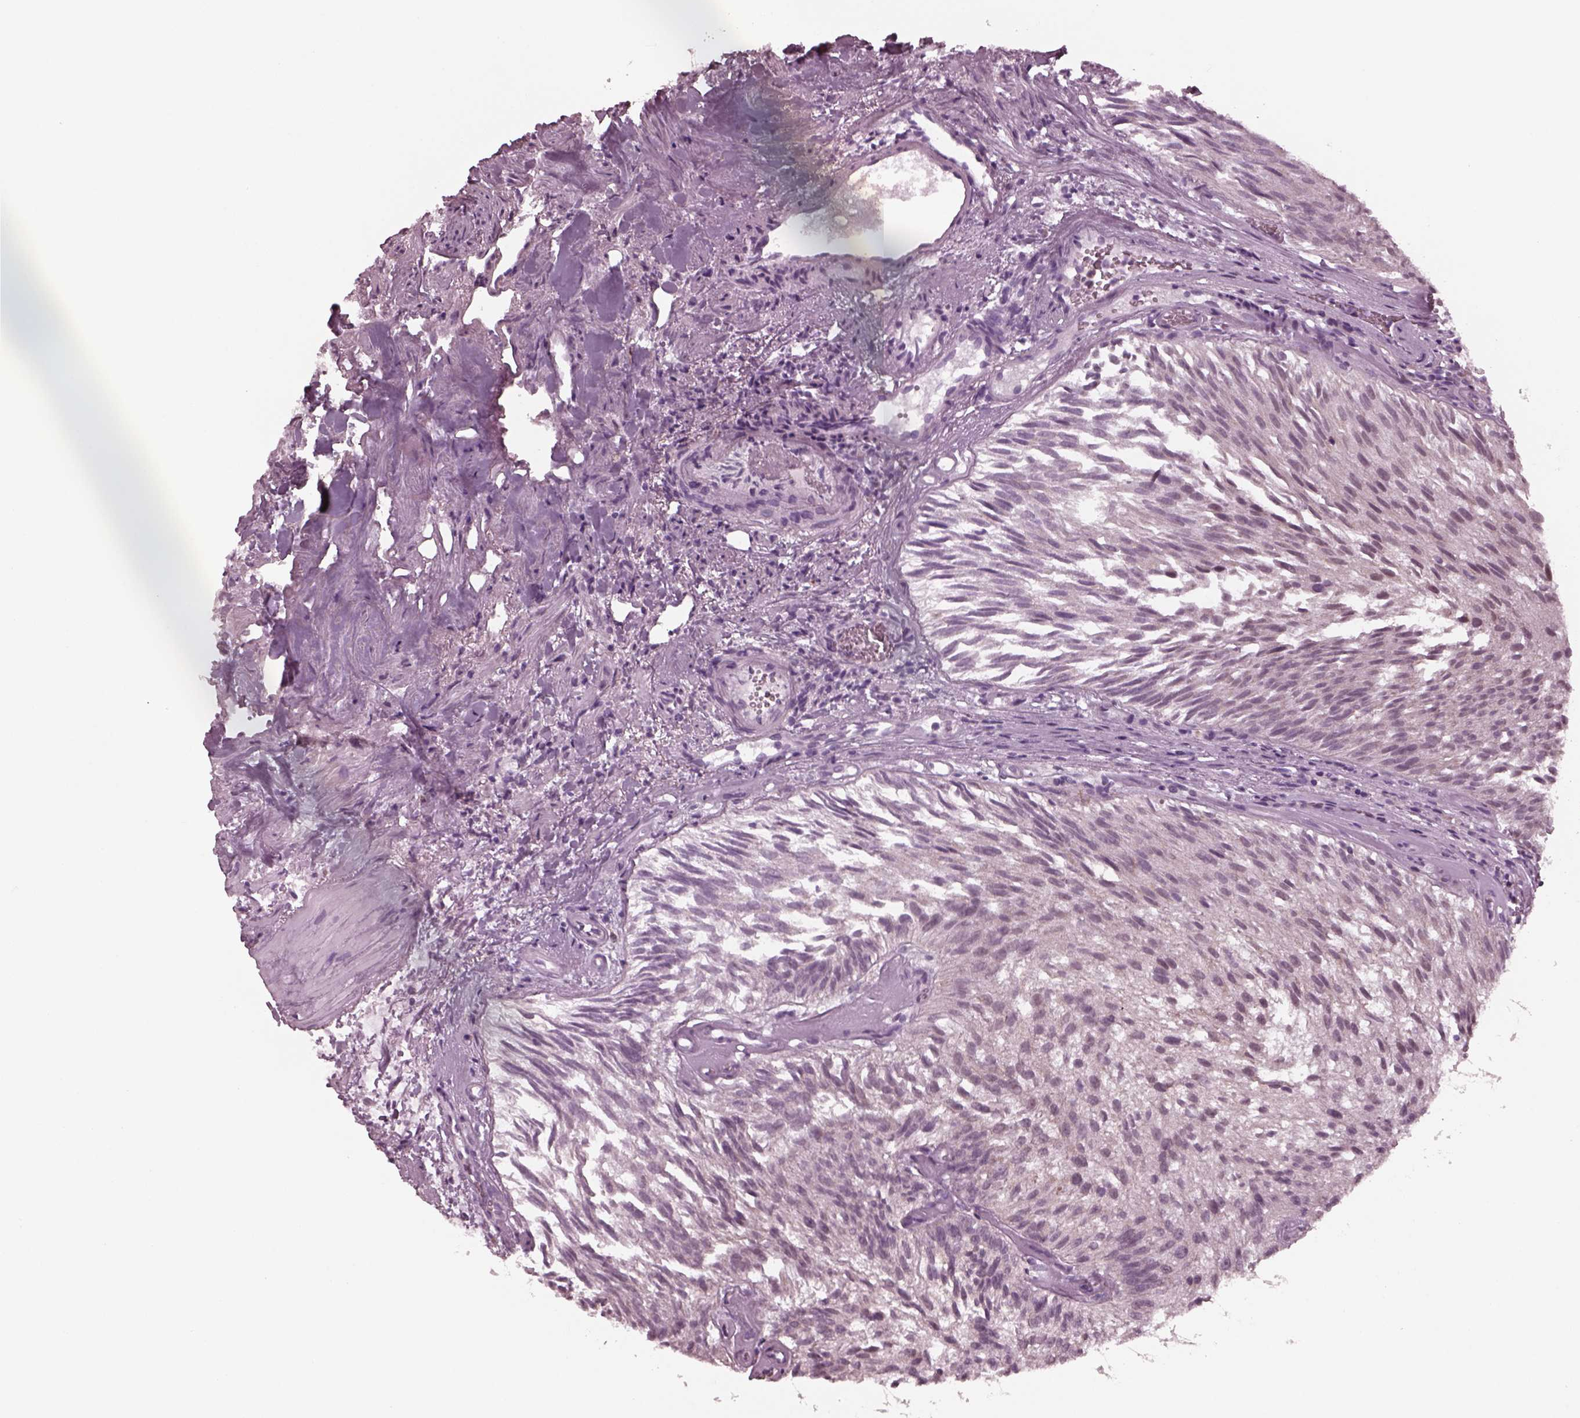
{"staining": {"intensity": "negative", "quantity": "none", "location": "none"}, "tissue": "urothelial cancer", "cell_type": "Tumor cells", "image_type": "cancer", "snomed": [{"axis": "morphology", "description": "Urothelial carcinoma, Low grade"}, {"axis": "topography", "description": "Urinary bladder"}], "caption": "High power microscopy histopathology image of an immunohistochemistry micrograph of urothelial cancer, revealing no significant positivity in tumor cells. (Brightfield microscopy of DAB (3,3'-diaminobenzidine) immunohistochemistry (IHC) at high magnification).", "gene": "CELSR3", "patient": {"sex": "female", "age": 87}}